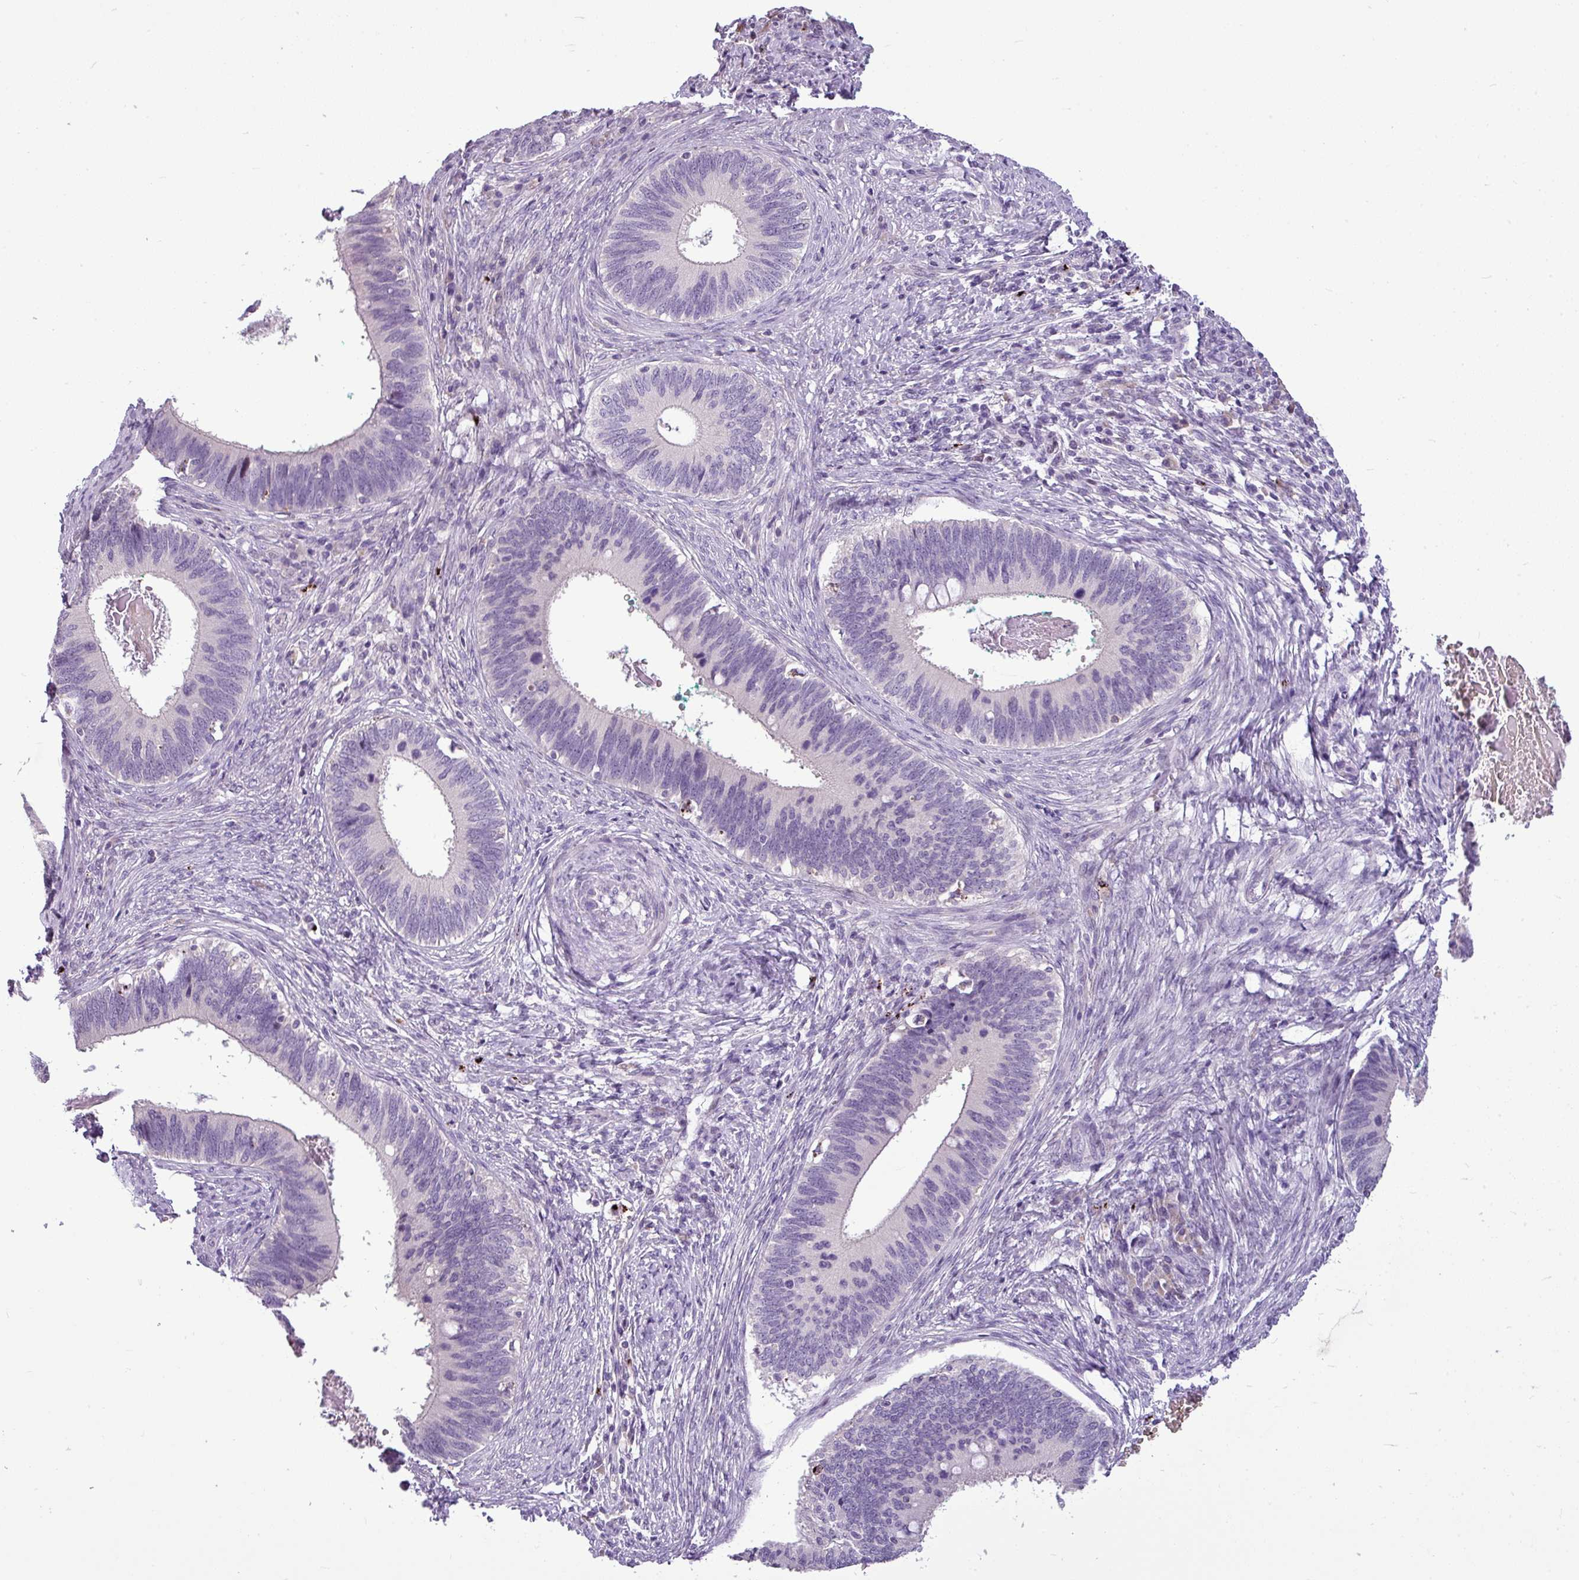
{"staining": {"intensity": "negative", "quantity": "none", "location": "none"}, "tissue": "cervical cancer", "cell_type": "Tumor cells", "image_type": "cancer", "snomed": [{"axis": "morphology", "description": "Adenocarcinoma, NOS"}, {"axis": "topography", "description": "Cervix"}], "caption": "Protein analysis of cervical adenocarcinoma demonstrates no significant positivity in tumor cells. (DAB (3,3'-diaminobenzidine) immunohistochemistry (IHC) with hematoxylin counter stain).", "gene": "IL17A", "patient": {"sex": "female", "age": 42}}